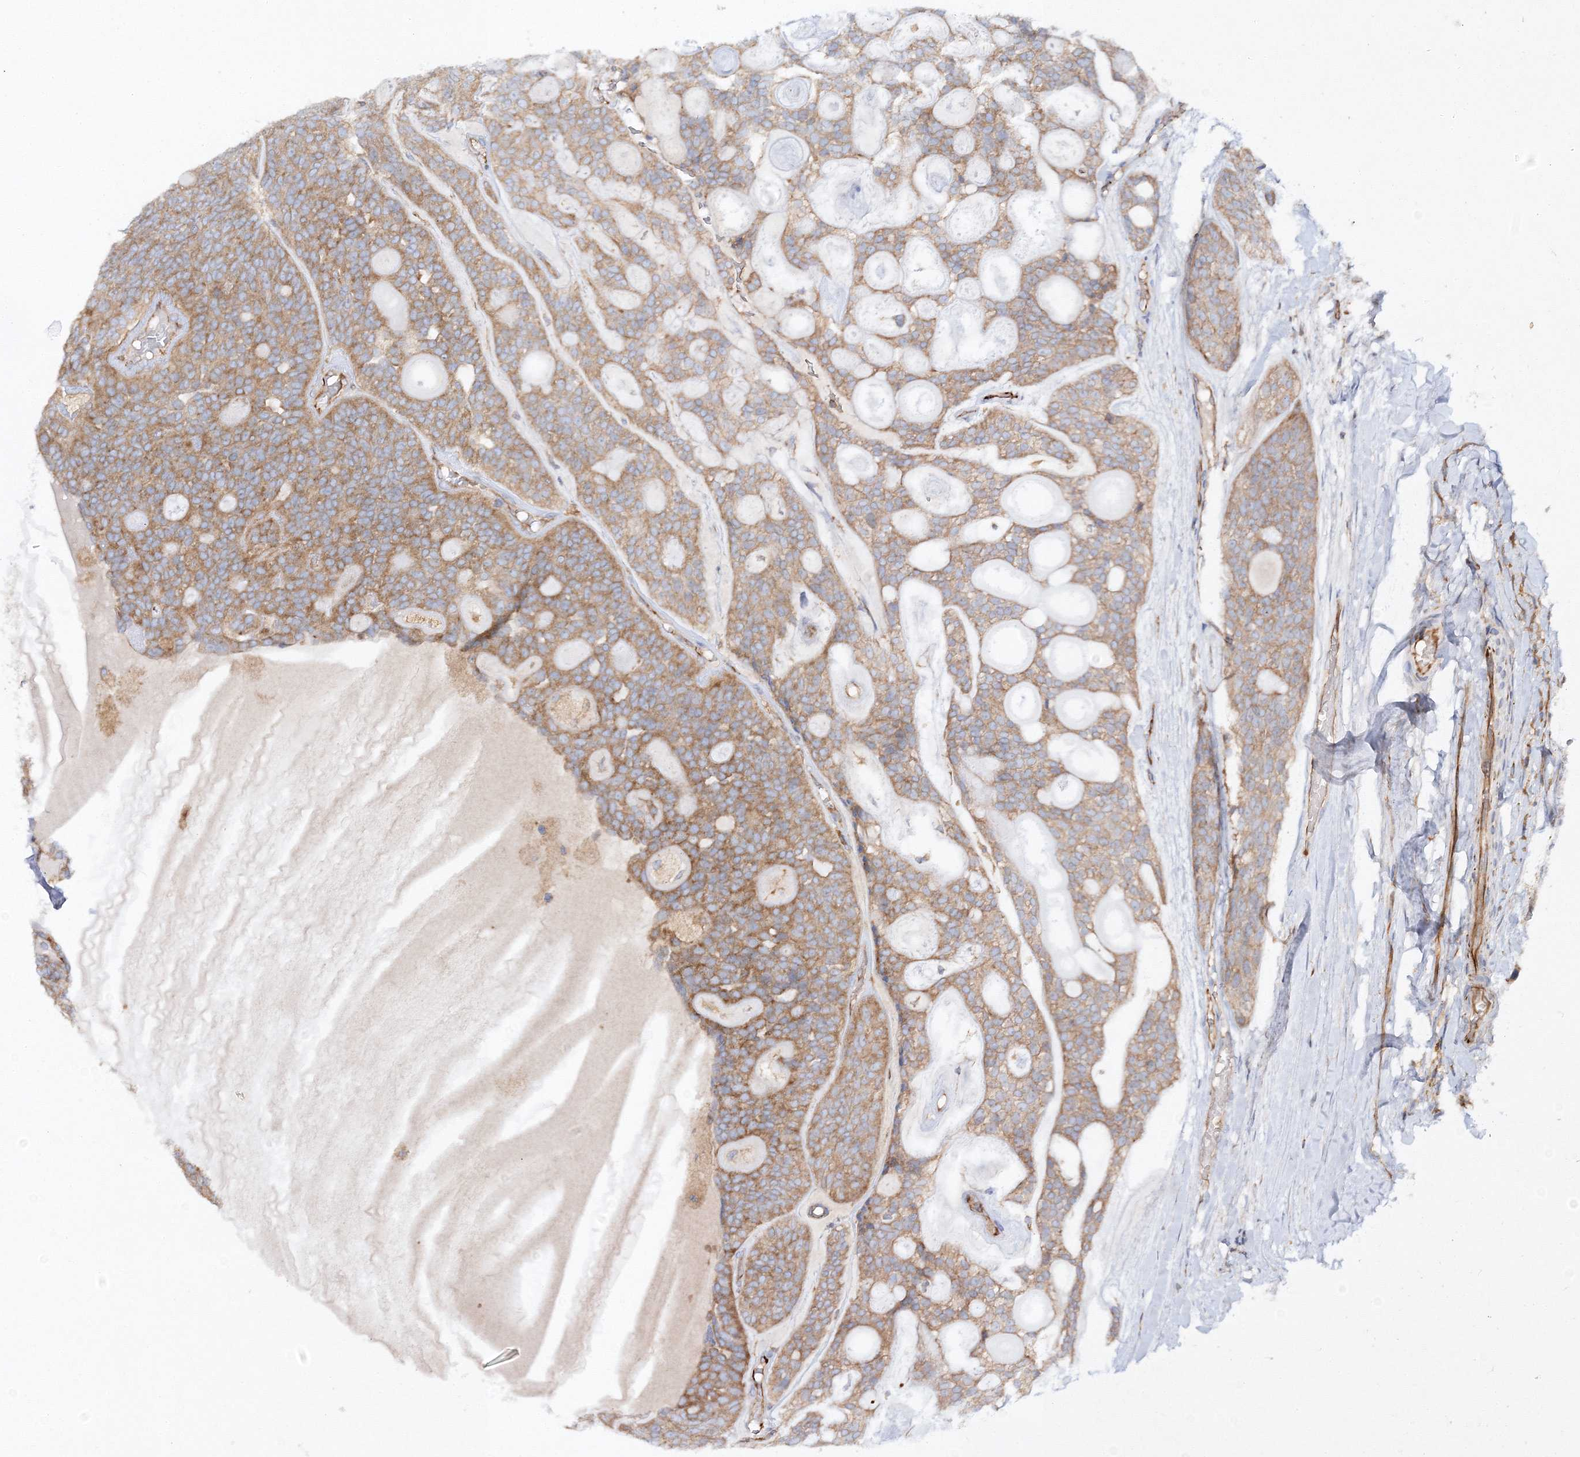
{"staining": {"intensity": "moderate", "quantity": ">75%", "location": "cytoplasmic/membranous"}, "tissue": "head and neck cancer", "cell_type": "Tumor cells", "image_type": "cancer", "snomed": [{"axis": "morphology", "description": "Adenocarcinoma, NOS"}, {"axis": "topography", "description": "Head-Neck"}], "caption": "IHC photomicrograph of neoplastic tissue: head and neck cancer (adenocarcinoma) stained using immunohistochemistry shows medium levels of moderate protein expression localized specifically in the cytoplasmic/membranous of tumor cells, appearing as a cytoplasmic/membranous brown color.", "gene": "WDR37", "patient": {"sex": "male", "age": 66}}